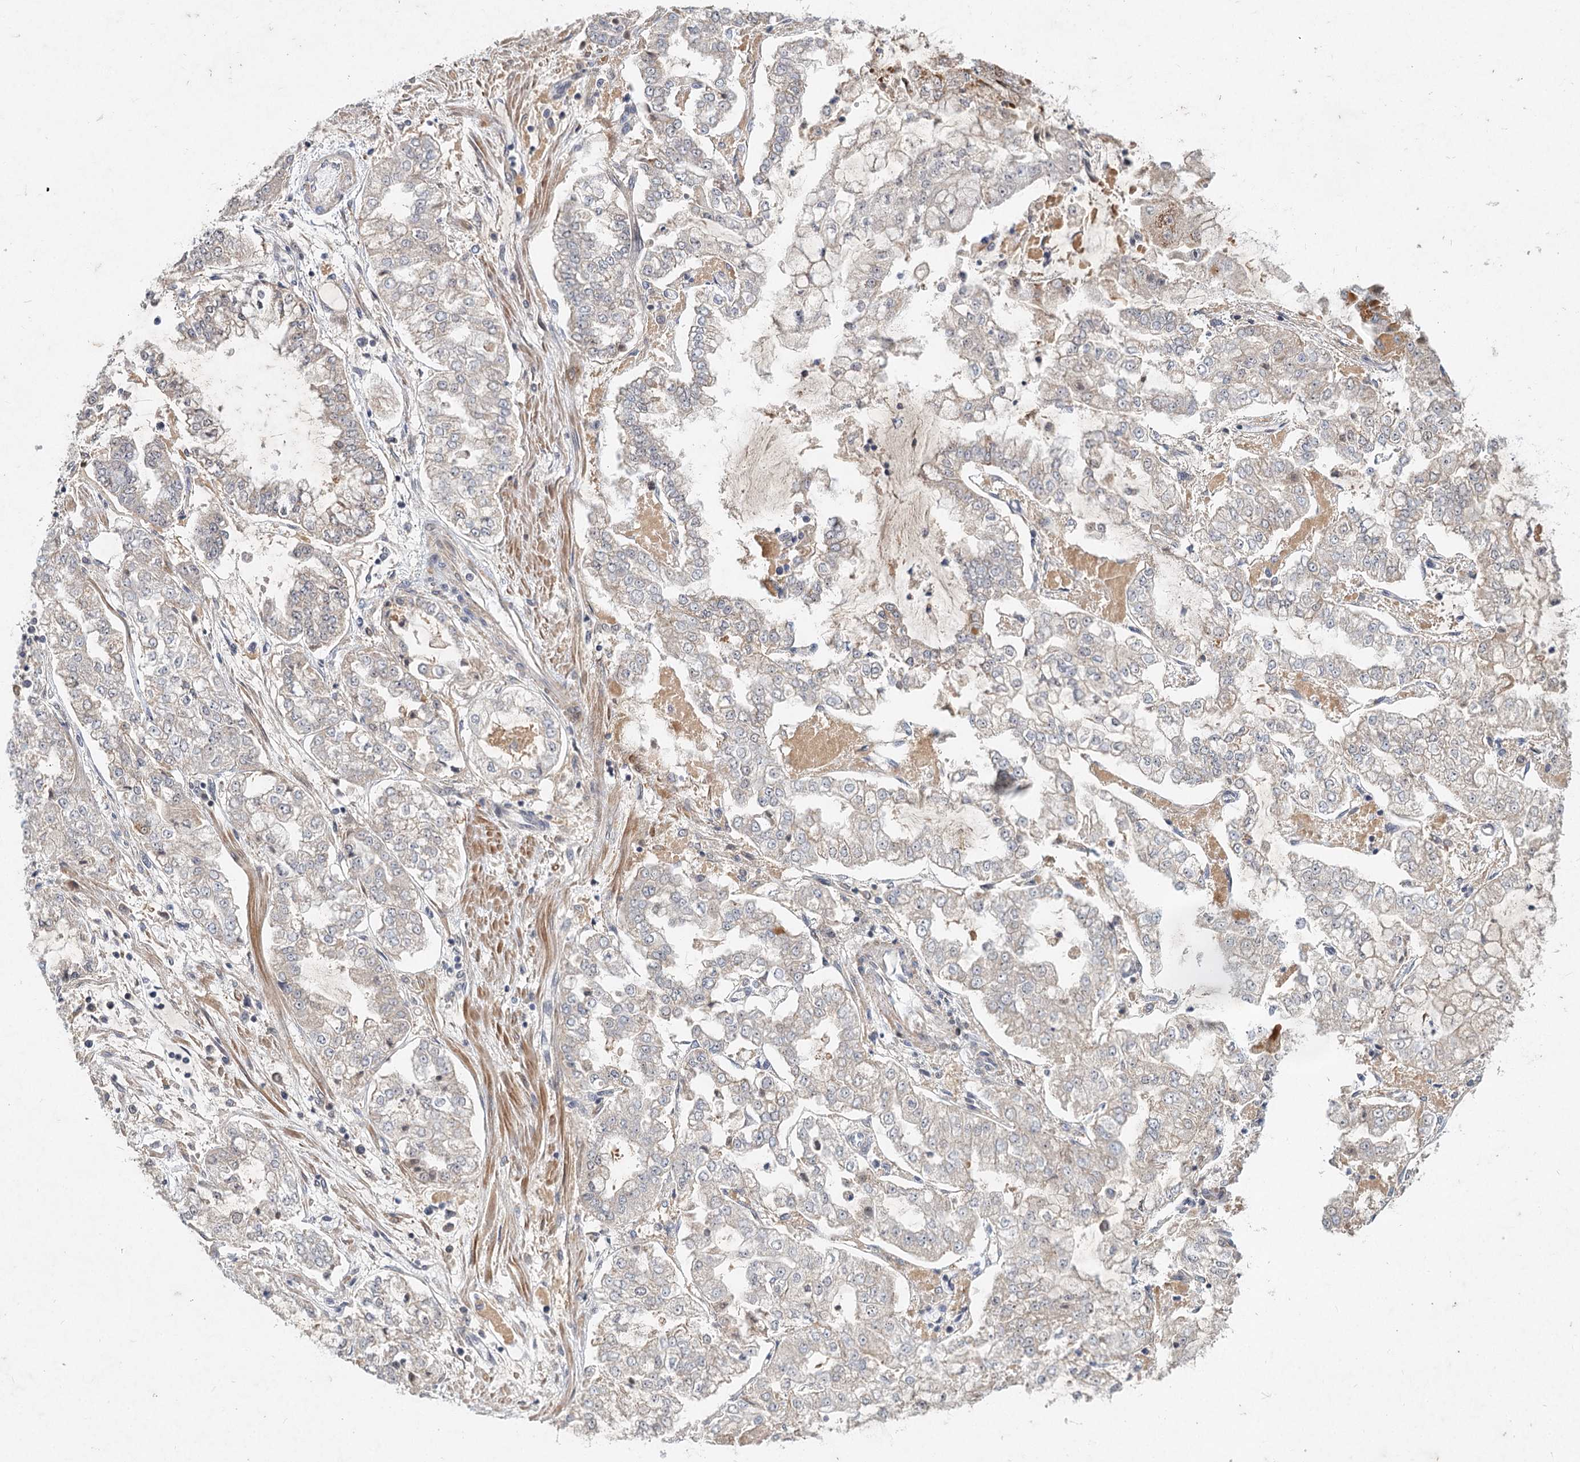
{"staining": {"intensity": "weak", "quantity": "25%-75%", "location": "cytoplasmic/membranous"}, "tissue": "stomach cancer", "cell_type": "Tumor cells", "image_type": "cancer", "snomed": [{"axis": "morphology", "description": "Adenocarcinoma, NOS"}, {"axis": "topography", "description": "Stomach"}], "caption": "Stomach adenocarcinoma tissue reveals weak cytoplasmic/membranous expression in about 25%-75% of tumor cells", "gene": "AP3B1", "patient": {"sex": "male", "age": 76}}